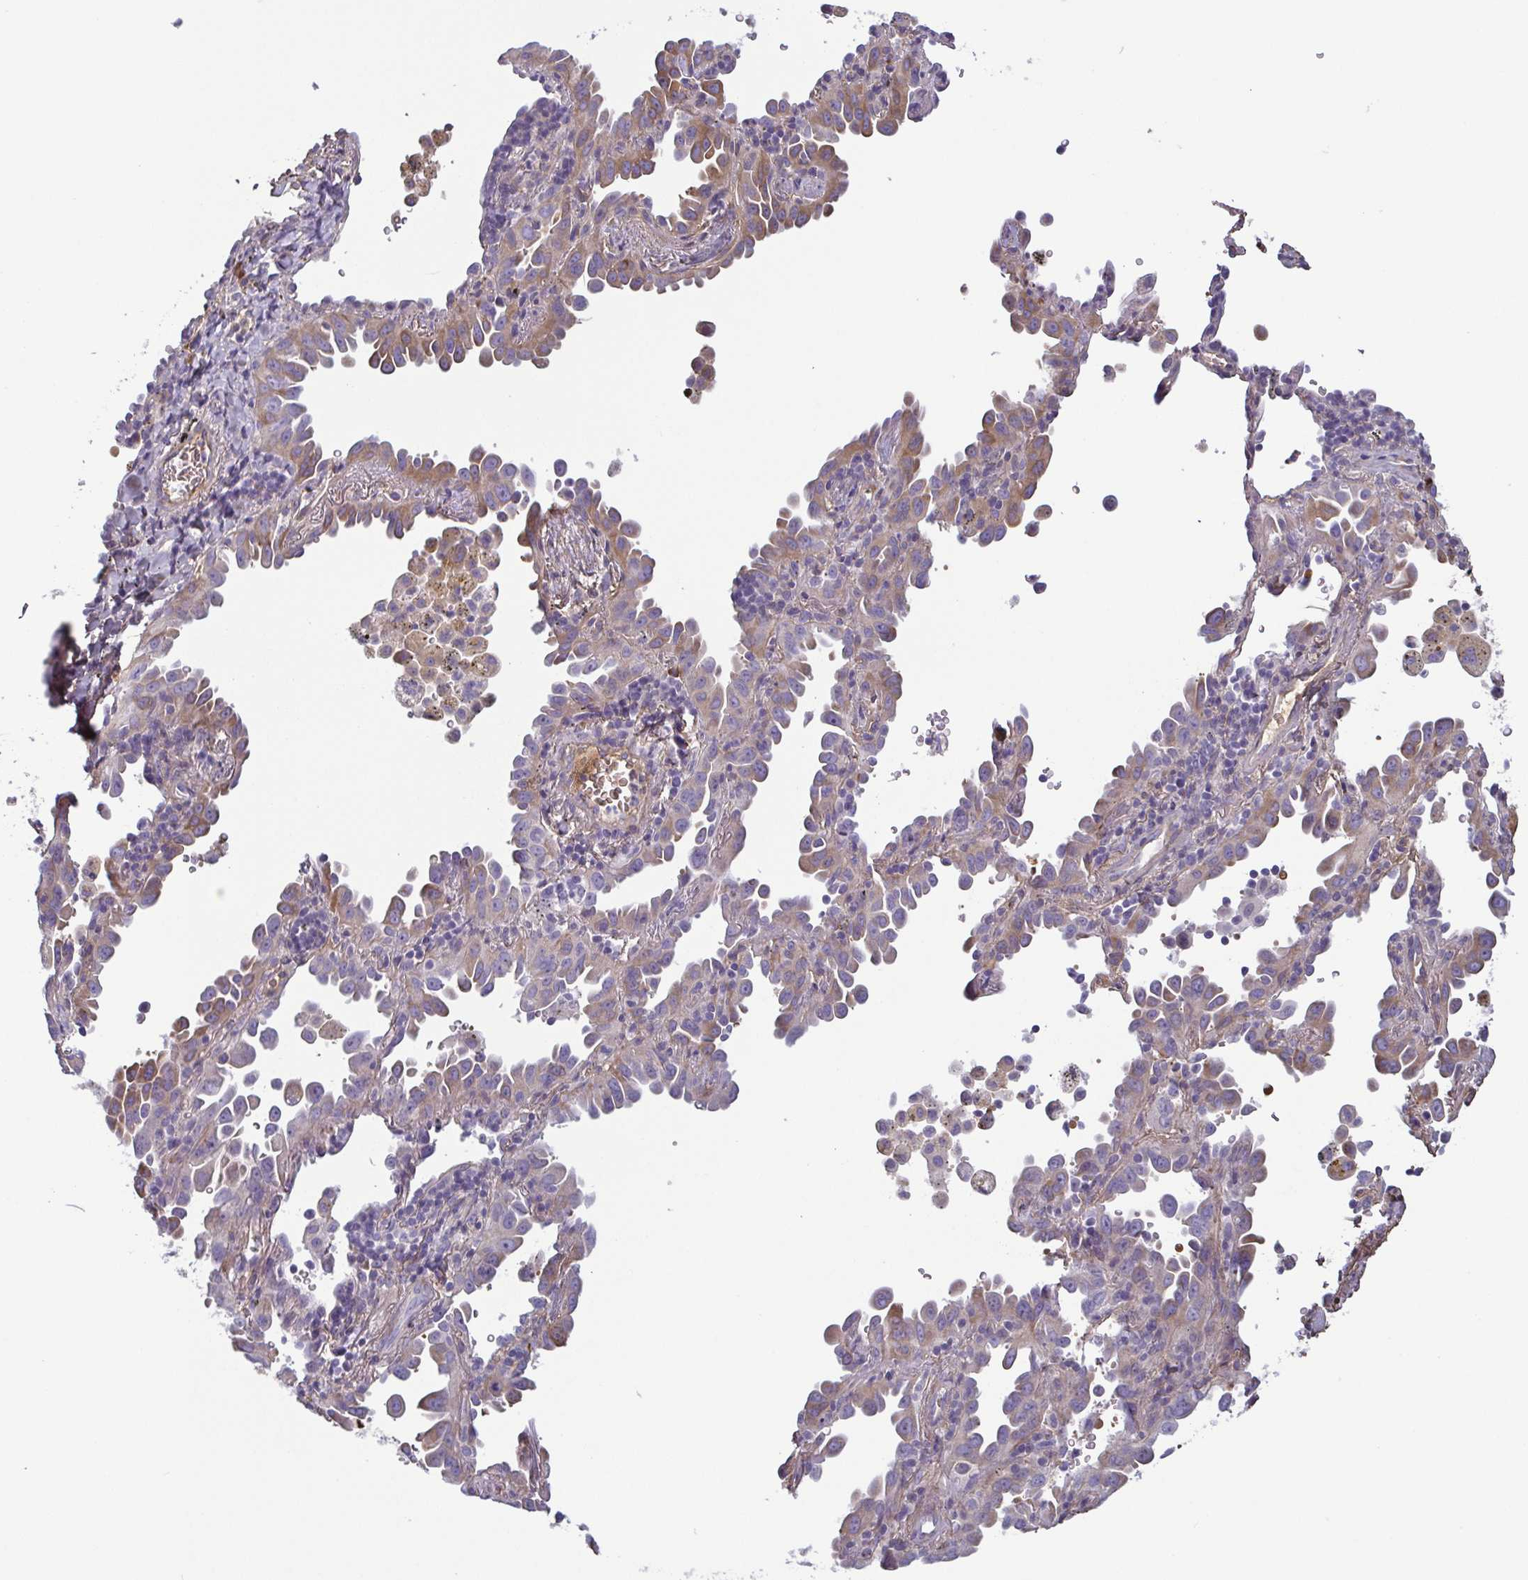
{"staining": {"intensity": "weak", "quantity": ">75%", "location": "cytoplasmic/membranous"}, "tissue": "lung cancer", "cell_type": "Tumor cells", "image_type": "cancer", "snomed": [{"axis": "morphology", "description": "Adenocarcinoma, NOS"}, {"axis": "topography", "description": "Lung"}], "caption": "Immunohistochemical staining of human lung cancer (adenocarcinoma) displays low levels of weak cytoplasmic/membranous positivity in approximately >75% of tumor cells. The staining was performed using DAB, with brown indicating positive protein expression. Nuclei are stained blue with hematoxylin.", "gene": "ECM1", "patient": {"sex": "male", "age": 68}}